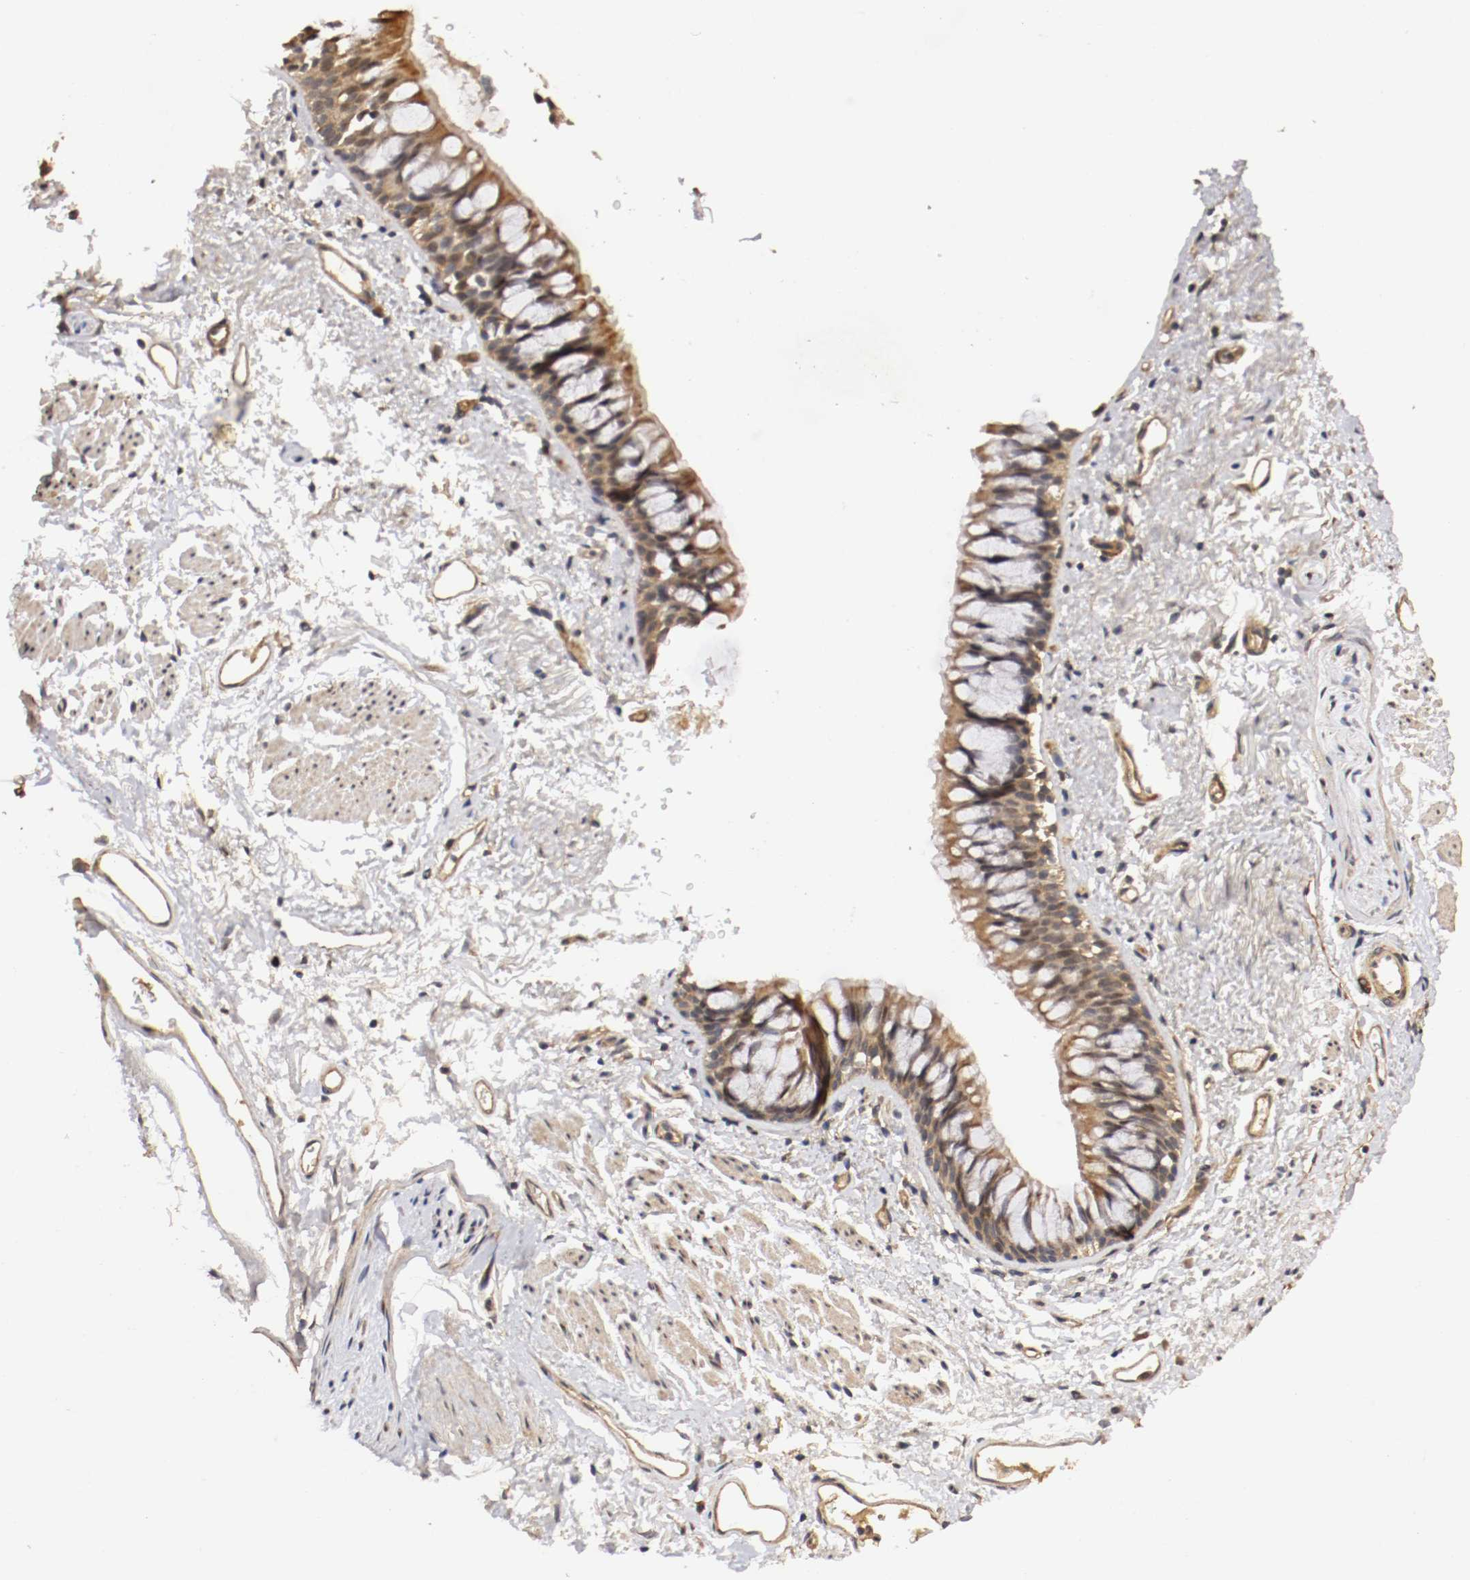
{"staining": {"intensity": "moderate", "quantity": "25%-75%", "location": "cytoplasmic/membranous,nuclear"}, "tissue": "bronchus", "cell_type": "Respiratory epithelial cells", "image_type": "normal", "snomed": [{"axis": "morphology", "description": "Normal tissue, NOS"}, {"axis": "topography", "description": "Bronchus"}], "caption": "IHC (DAB (3,3'-diaminobenzidine)) staining of normal bronchus shows moderate cytoplasmic/membranous,nuclear protein staining in approximately 25%-75% of respiratory epithelial cells. Immunohistochemistry (ihc) stains the protein of interest in brown and the nuclei are stained blue.", "gene": "TNFRSF1B", "patient": {"sex": "female", "age": 73}}